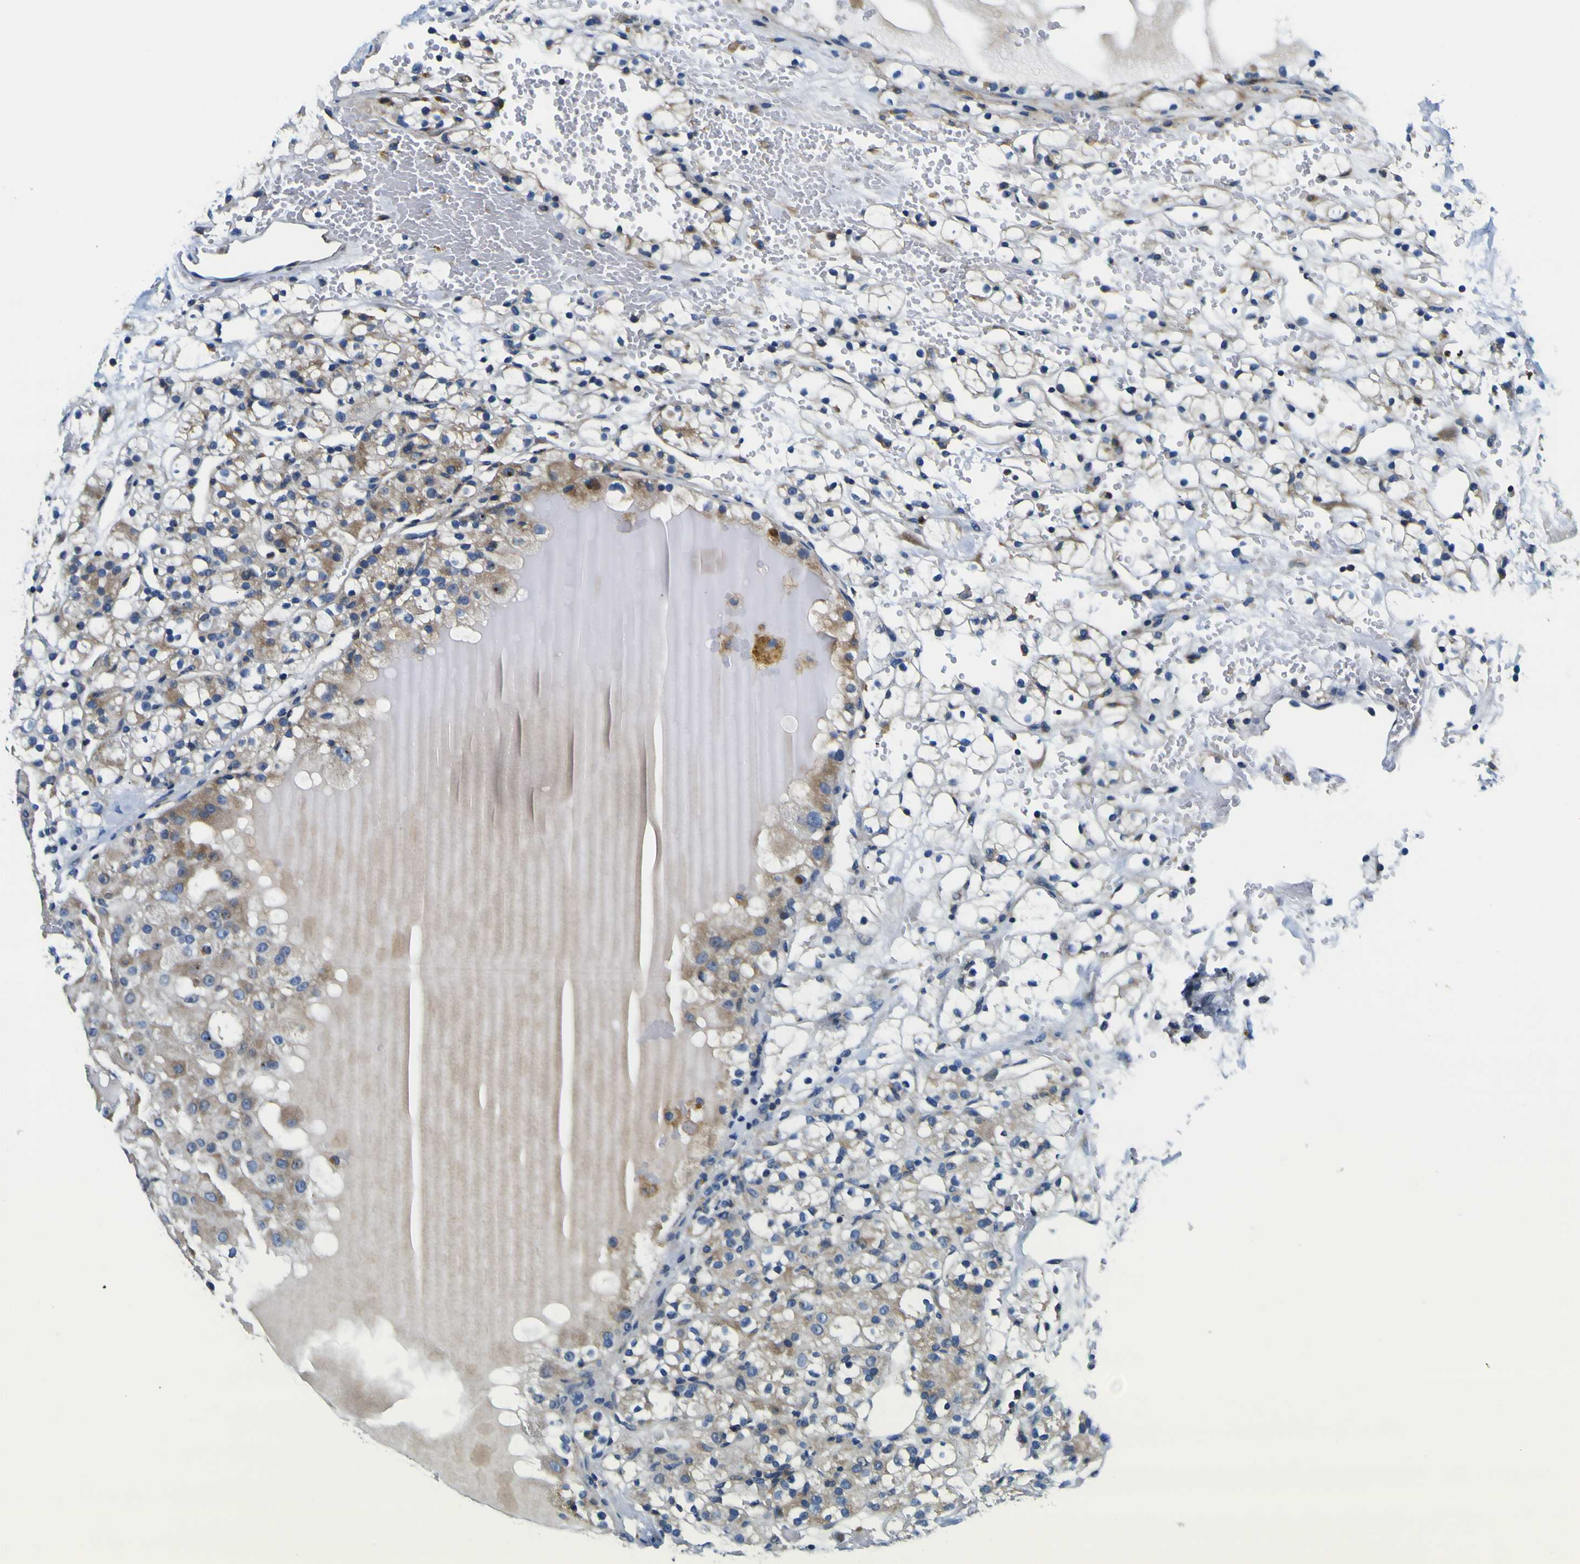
{"staining": {"intensity": "moderate", "quantity": "<25%", "location": "cytoplasmic/membranous"}, "tissue": "renal cancer", "cell_type": "Tumor cells", "image_type": "cancer", "snomed": [{"axis": "morphology", "description": "Adenocarcinoma, NOS"}, {"axis": "topography", "description": "Kidney"}], "caption": "The photomicrograph exhibits immunohistochemical staining of renal adenocarcinoma. There is moderate cytoplasmic/membranous staining is appreciated in approximately <25% of tumor cells.", "gene": "CLSTN1", "patient": {"sex": "male", "age": 61}}